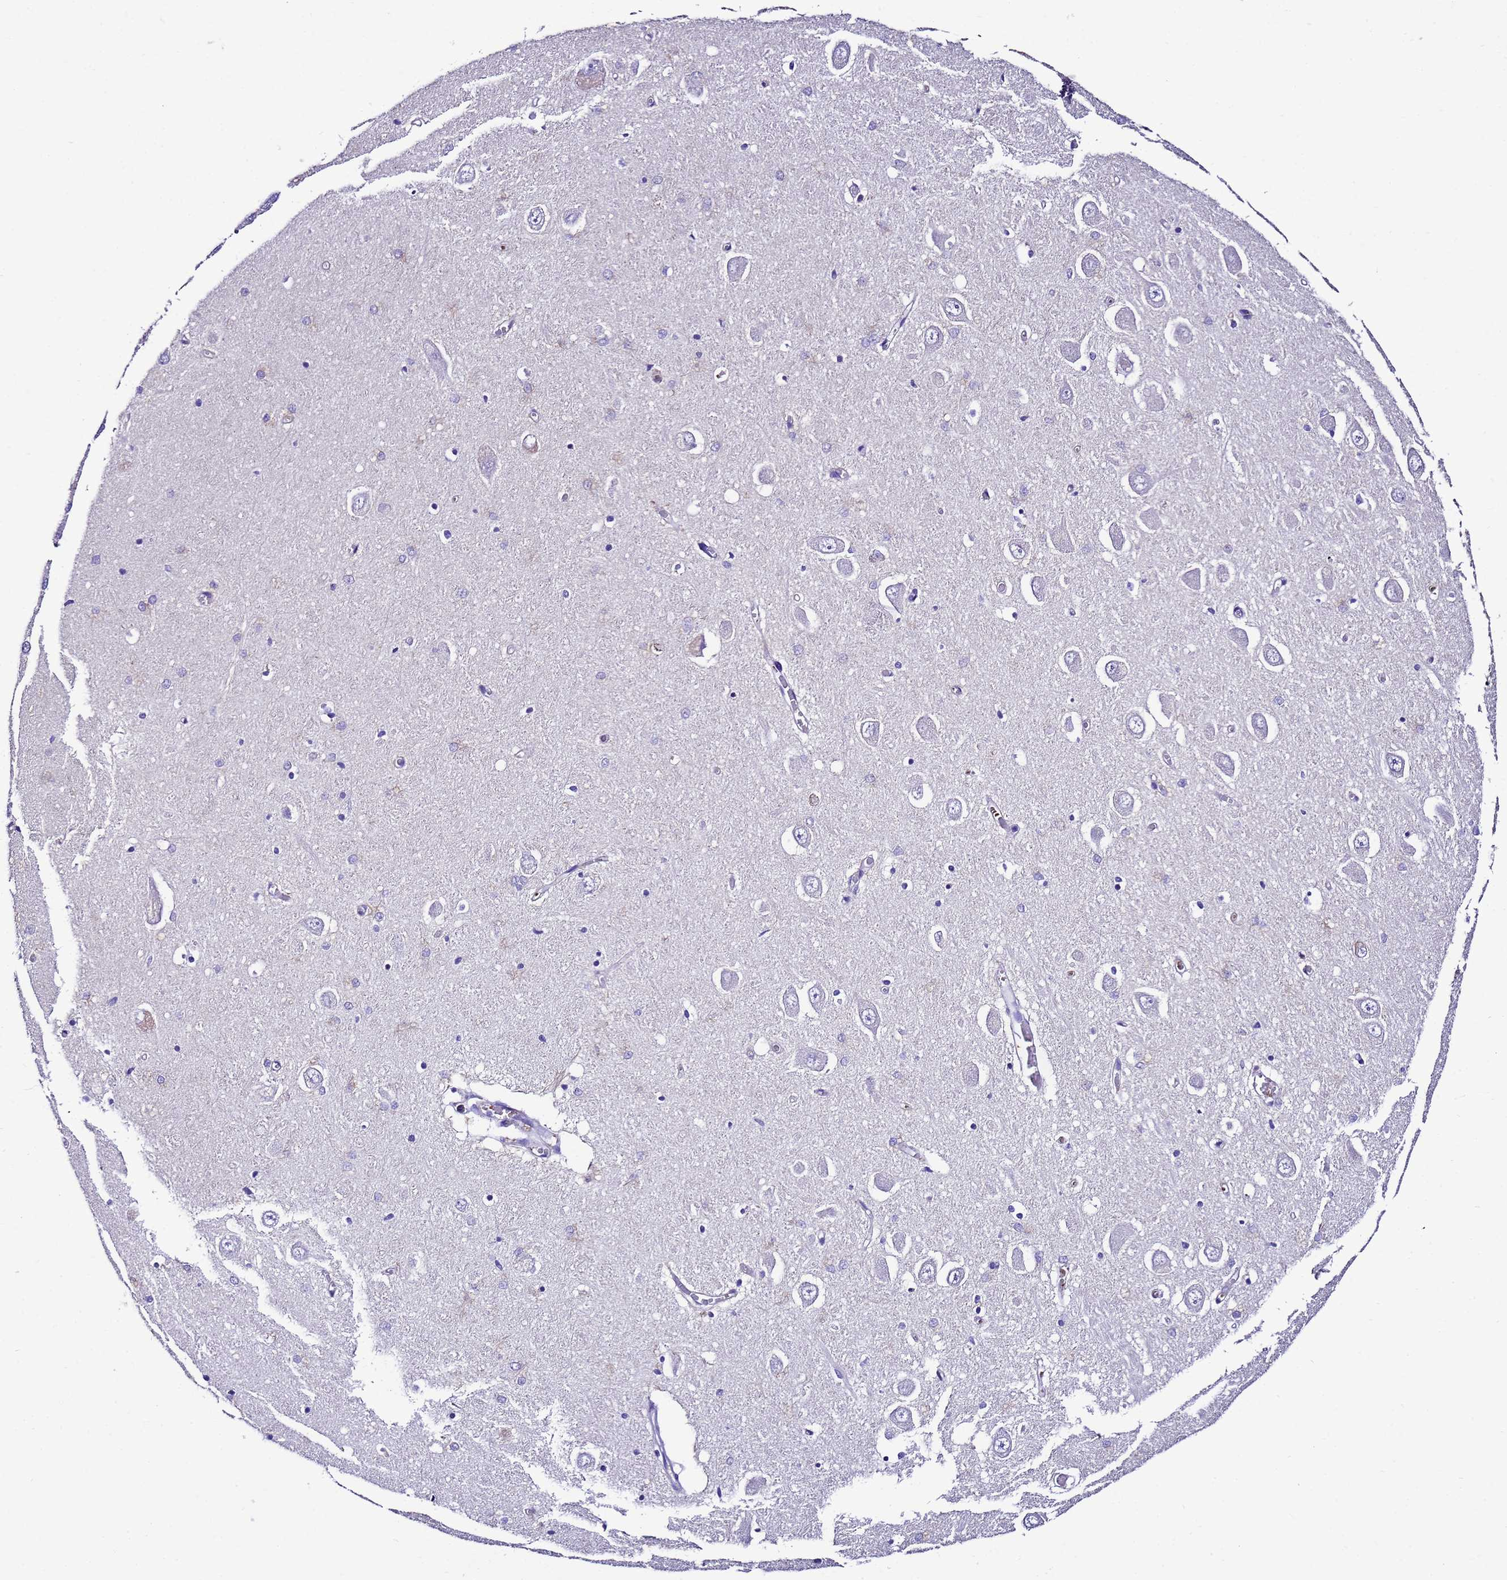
{"staining": {"intensity": "negative", "quantity": "none", "location": "none"}, "tissue": "hippocampus", "cell_type": "Glial cells", "image_type": "normal", "snomed": [{"axis": "morphology", "description": "Normal tissue, NOS"}, {"axis": "topography", "description": "Hippocampus"}], "caption": "IHC image of normal hippocampus: human hippocampus stained with DAB exhibits no significant protein expression in glial cells.", "gene": "UGT2A1", "patient": {"sex": "male", "age": 70}}